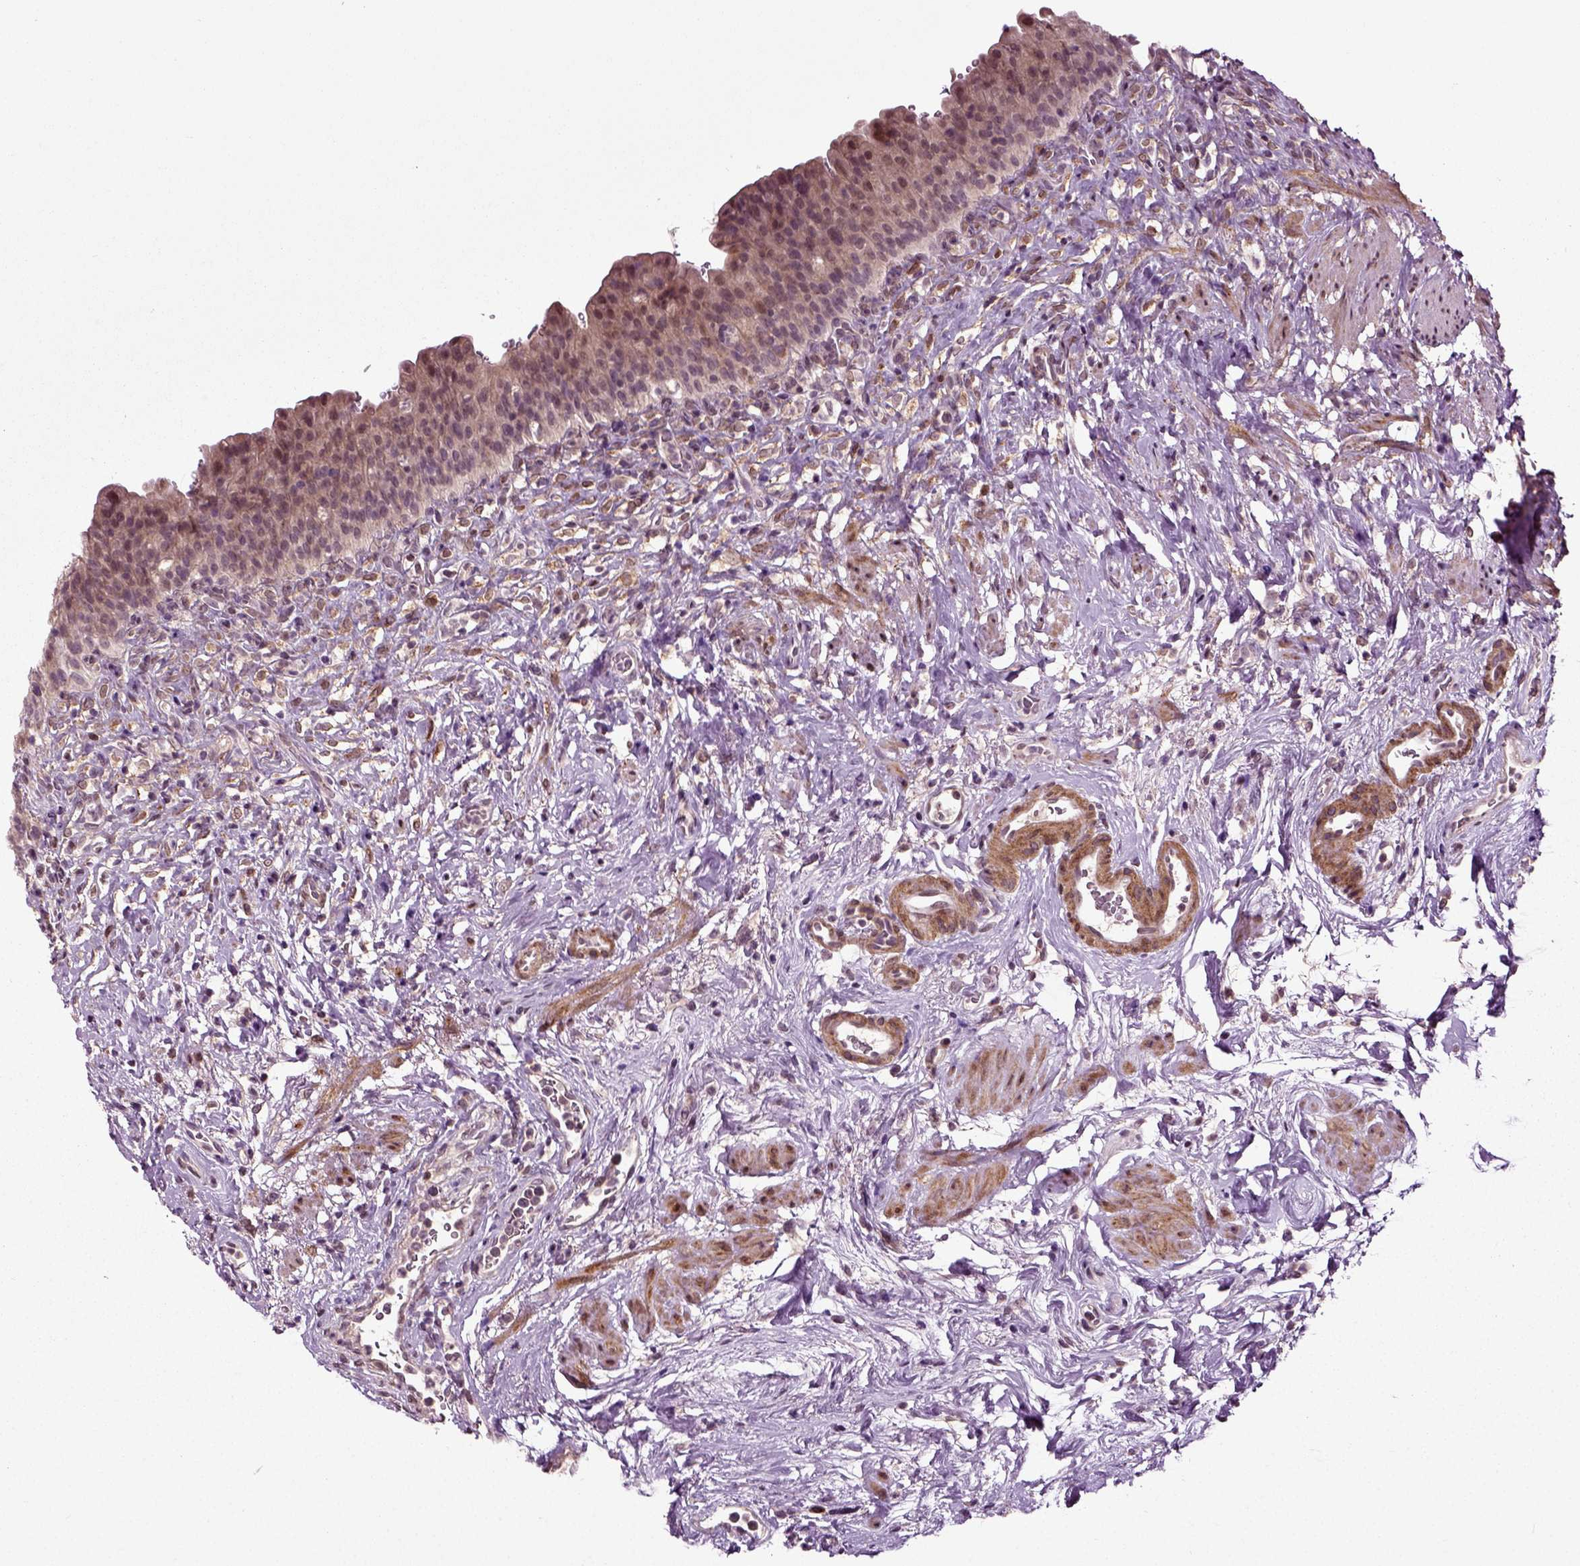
{"staining": {"intensity": "moderate", "quantity": "<25%", "location": "cytoplasmic/membranous"}, "tissue": "urinary bladder", "cell_type": "Urothelial cells", "image_type": "normal", "snomed": [{"axis": "morphology", "description": "Normal tissue, NOS"}, {"axis": "topography", "description": "Urinary bladder"}], "caption": "Urinary bladder was stained to show a protein in brown. There is low levels of moderate cytoplasmic/membranous expression in approximately <25% of urothelial cells. (DAB (3,3'-diaminobenzidine) IHC, brown staining for protein, blue staining for nuclei).", "gene": "KNSTRN", "patient": {"sex": "male", "age": 76}}